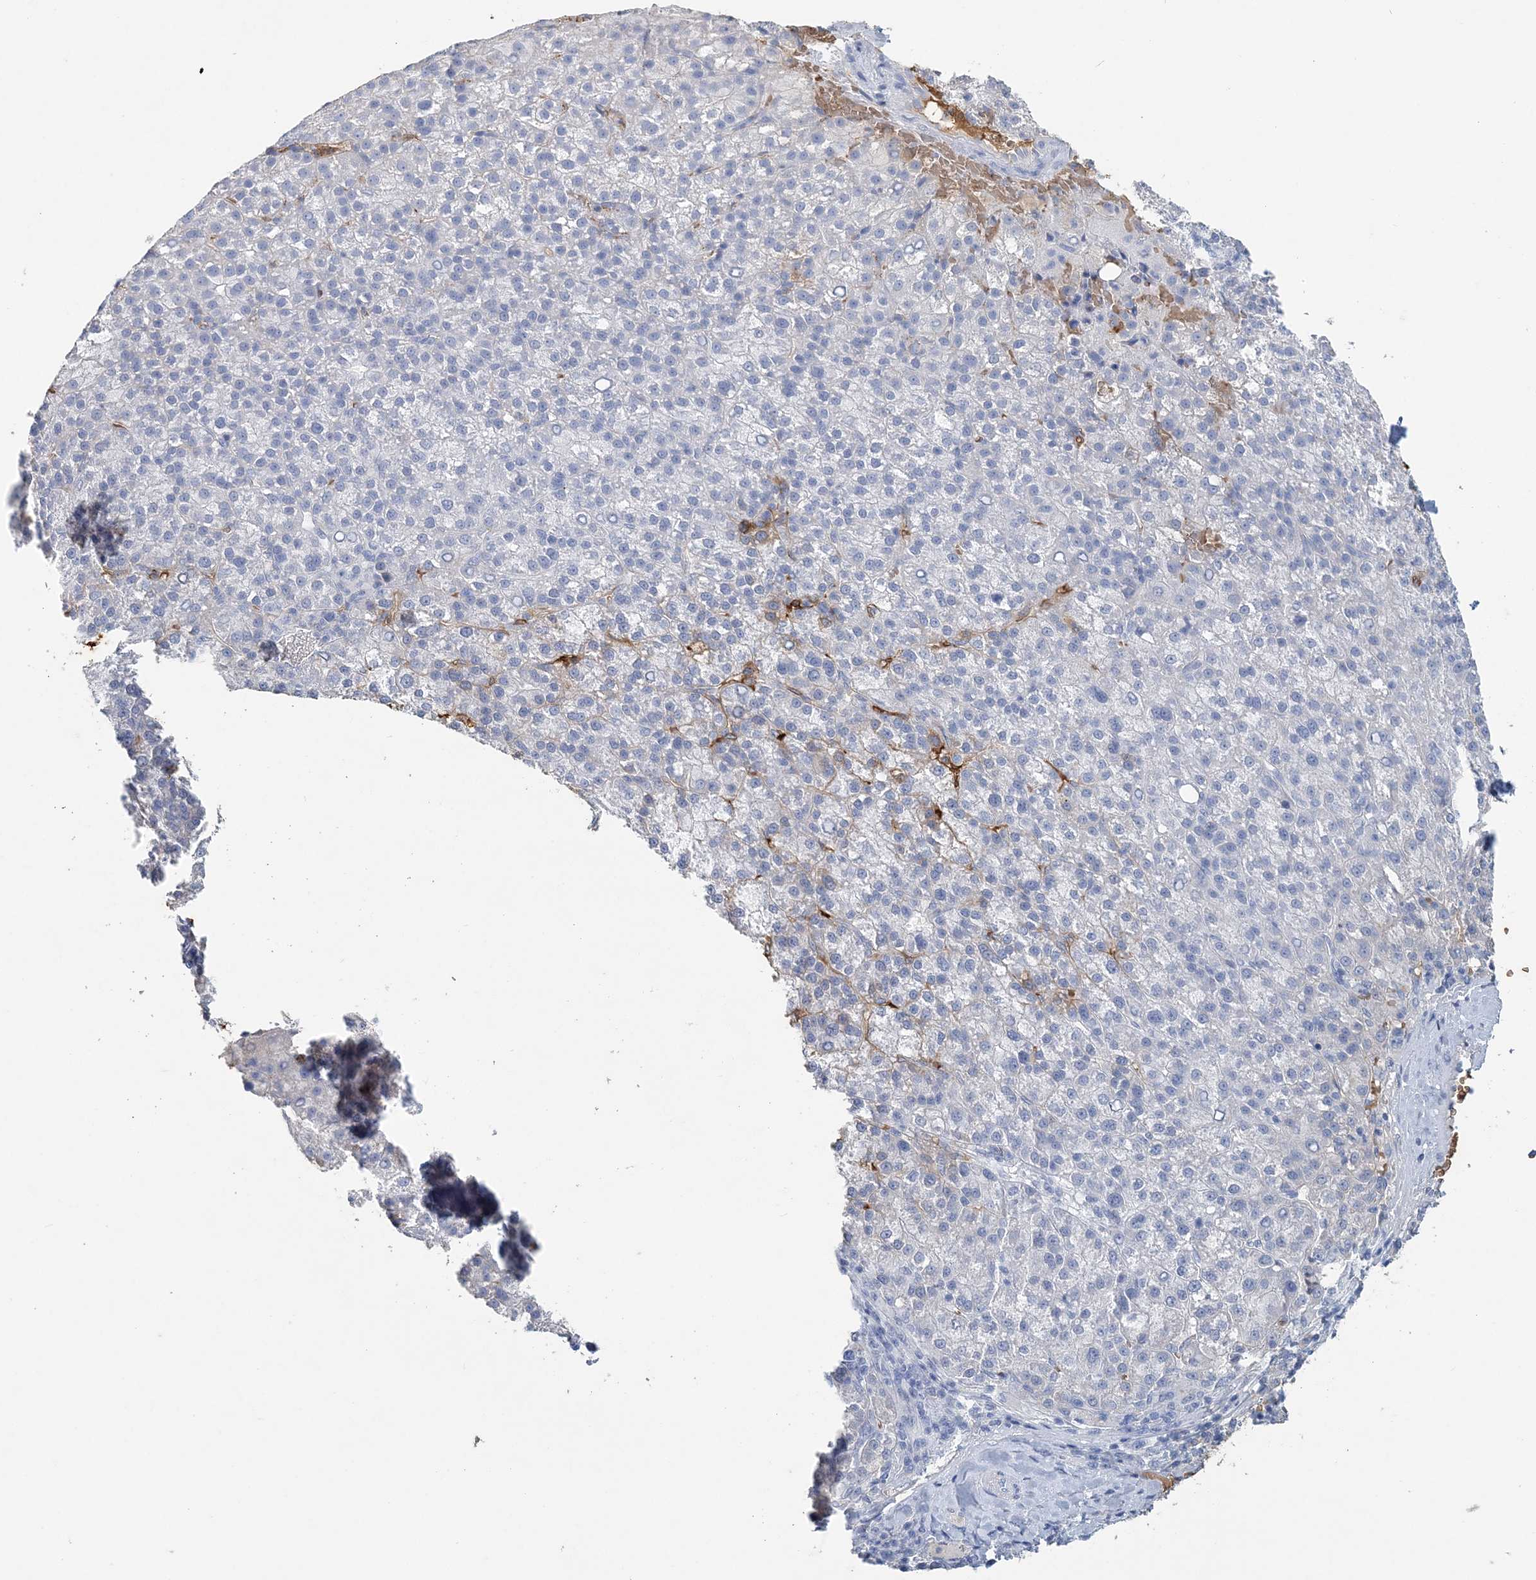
{"staining": {"intensity": "negative", "quantity": "none", "location": "none"}, "tissue": "liver cancer", "cell_type": "Tumor cells", "image_type": "cancer", "snomed": [{"axis": "morphology", "description": "Carcinoma, Hepatocellular, NOS"}, {"axis": "topography", "description": "Liver"}], "caption": "Human liver cancer stained for a protein using IHC exhibits no staining in tumor cells.", "gene": "HBD", "patient": {"sex": "female", "age": 58}}